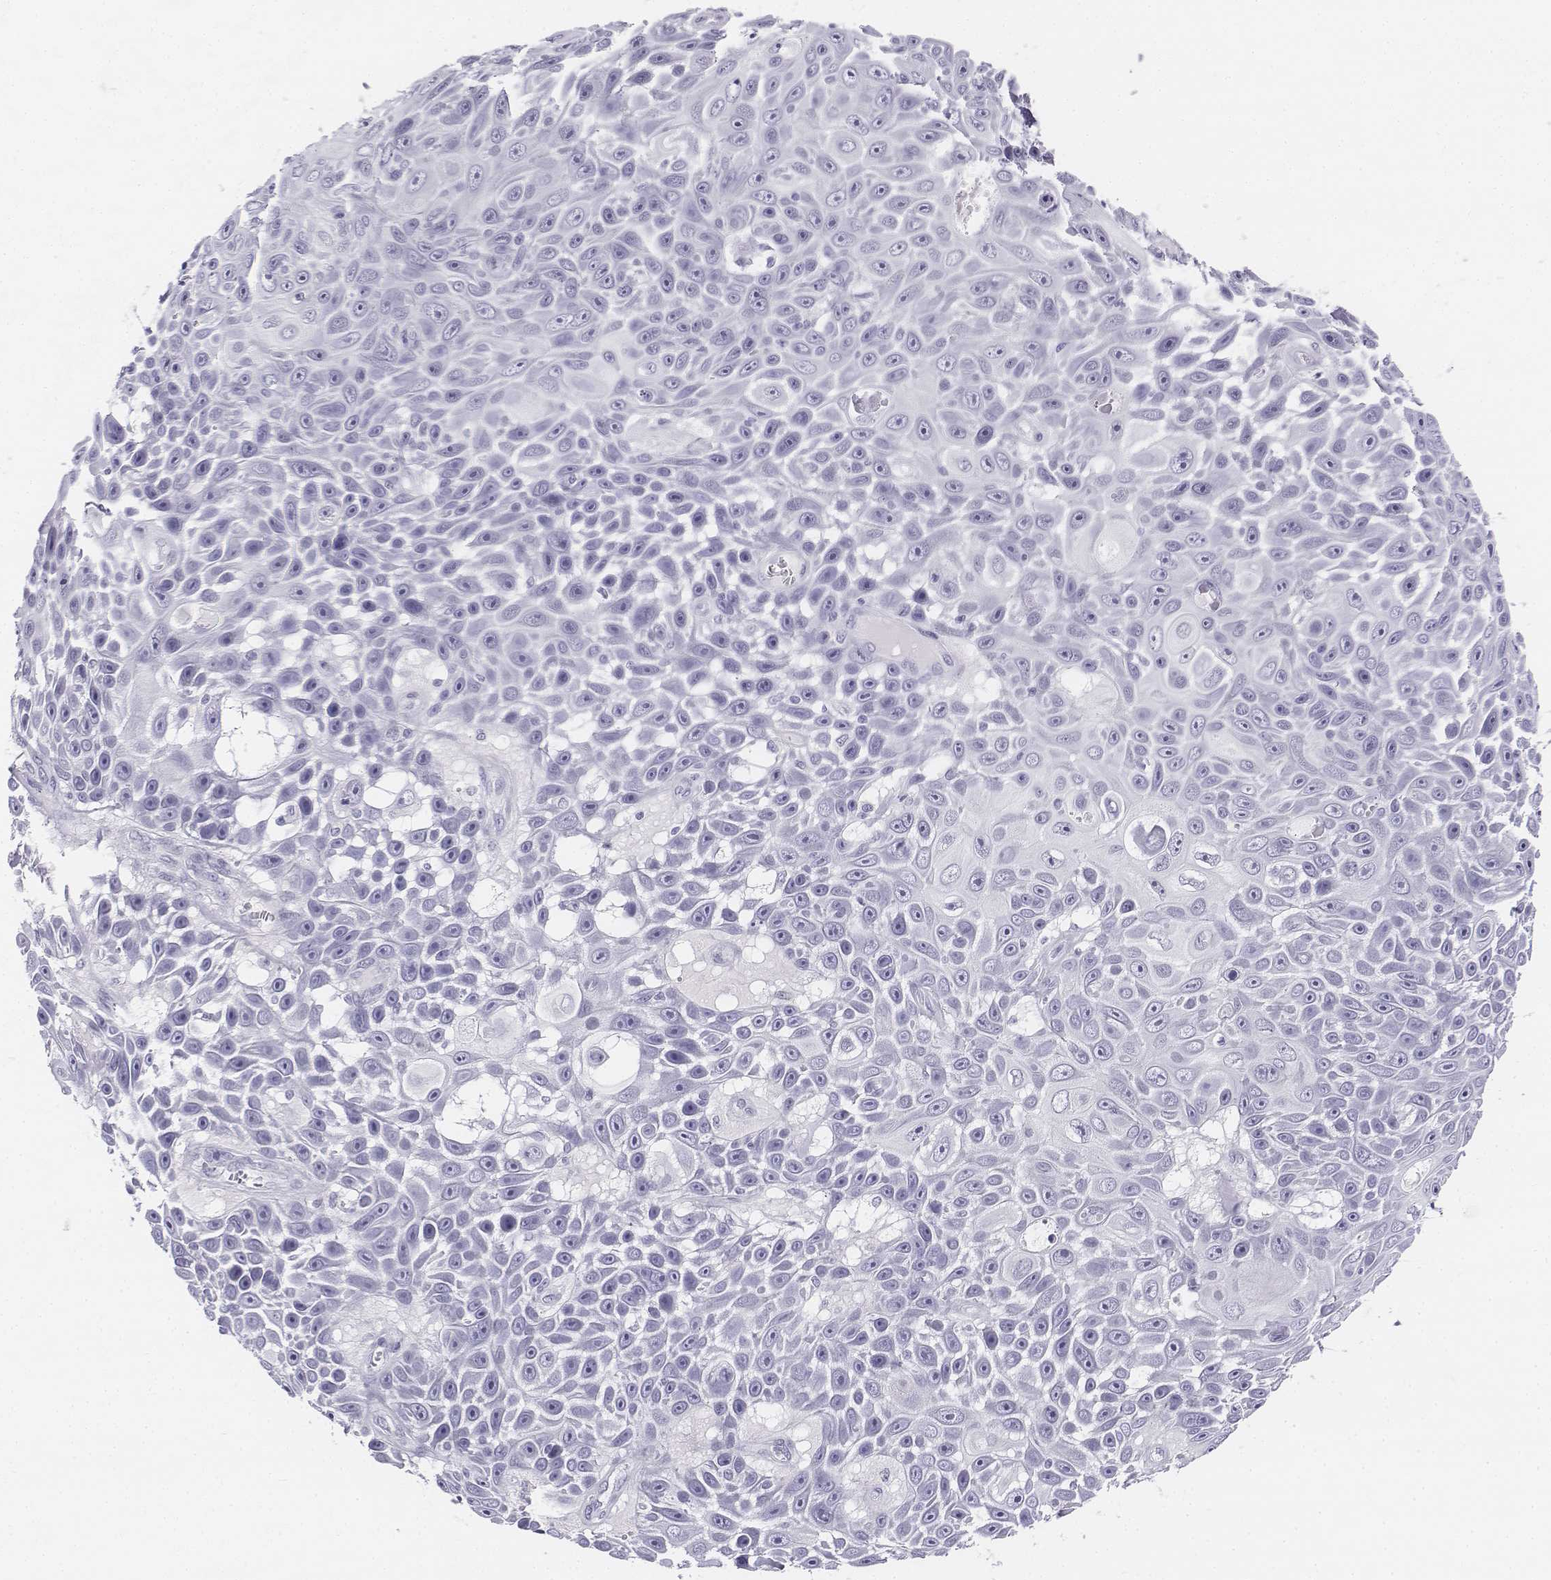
{"staining": {"intensity": "negative", "quantity": "none", "location": "none"}, "tissue": "skin cancer", "cell_type": "Tumor cells", "image_type": "cancer", "snomed": [{"axis": "morphology", "description": "Squamous cell carcinoma, NOS"}, {"axis": "topography", "description": "Skin"}], "caption": "High power microscopy histopathology image of an immunohistochemistry image of squamous cell carcinoma (skin), revealing no significant positivity in tumor cells.", "gene": "UCN2", "patient": {"sex": "male", "age": 82}}